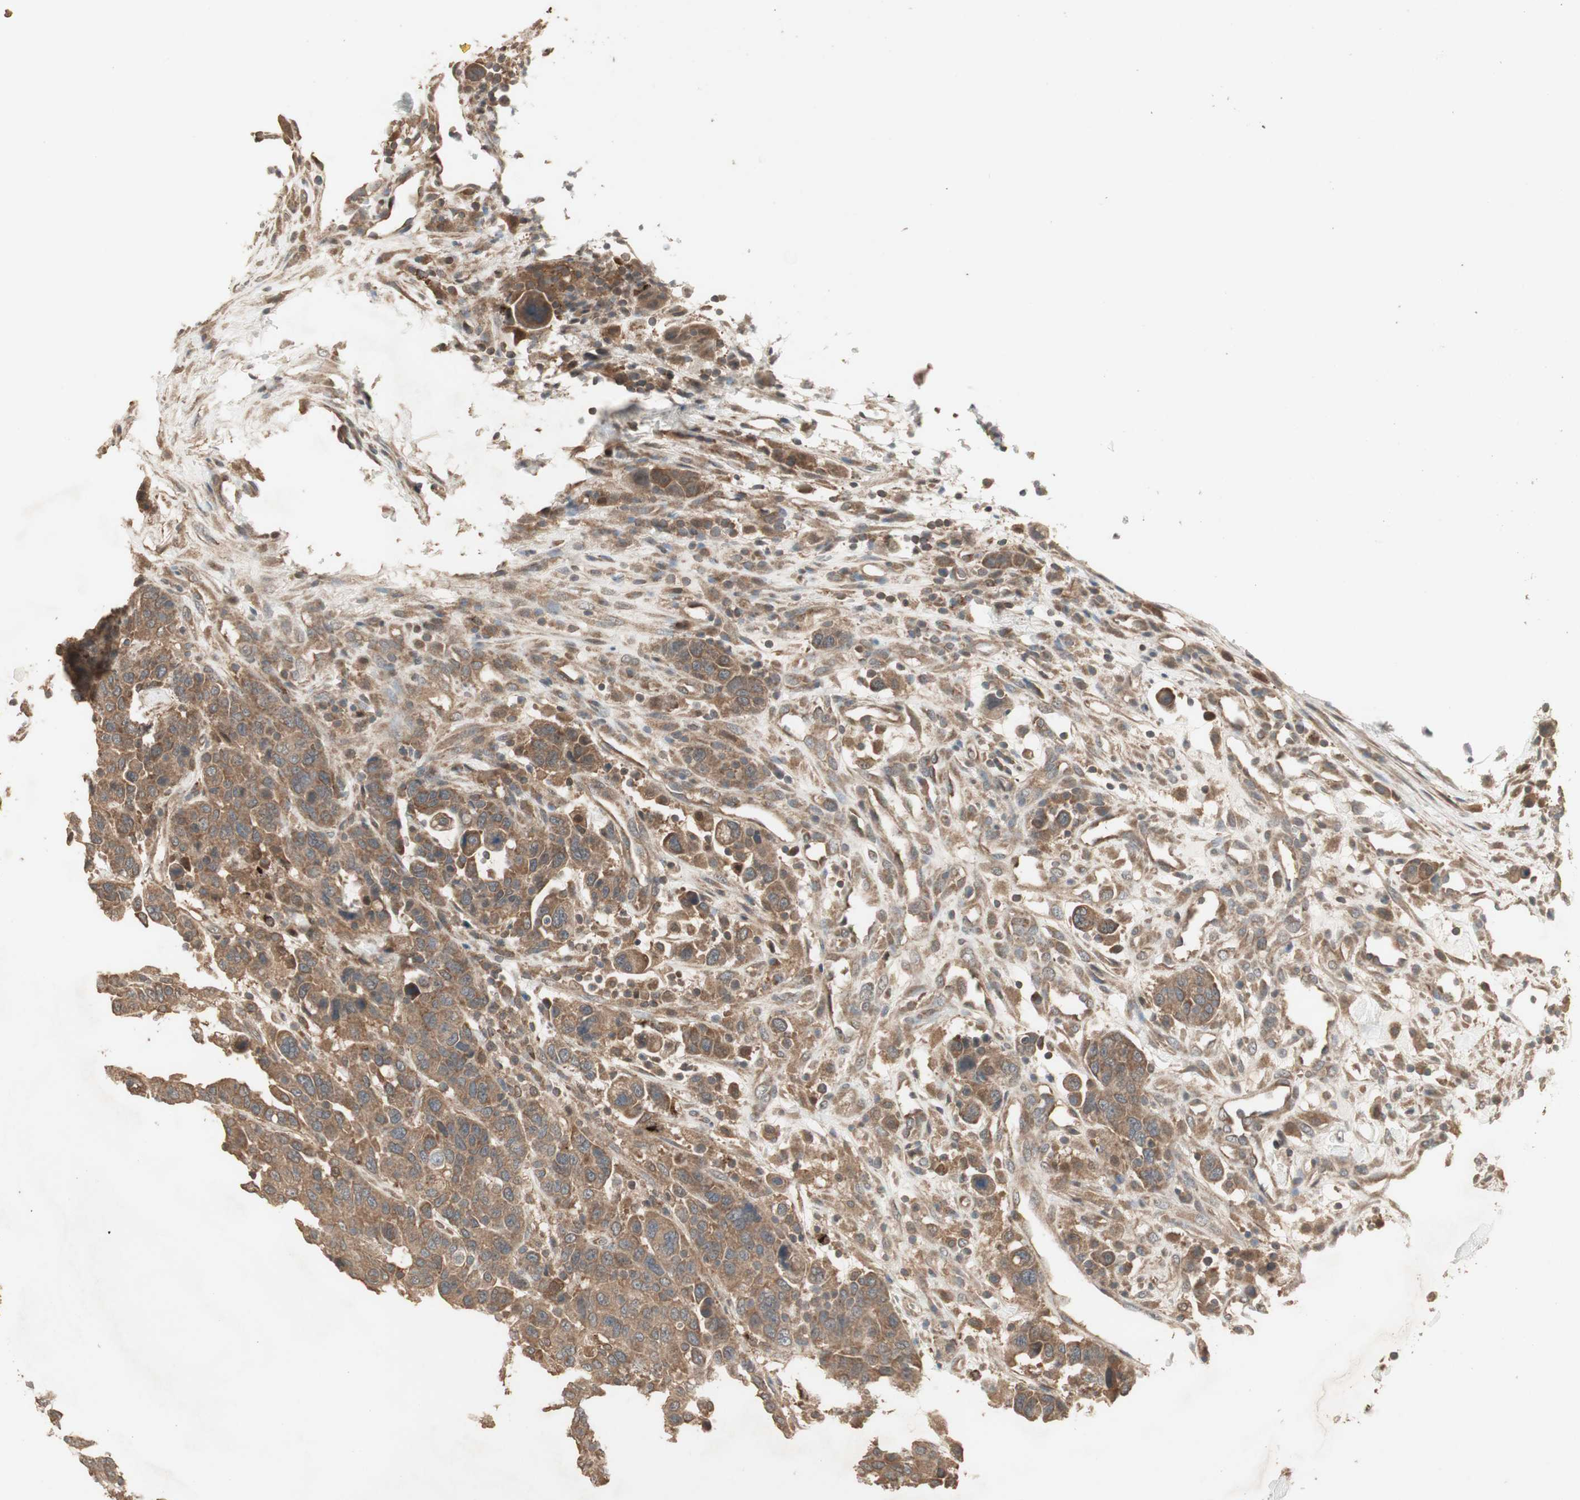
{"staining": {"intensity": "moderate", "quantity": ">75%", "location": "cytoplasmic/membranous"}, "tissue": "breast cancer", "cell_type": "Tumor cells", "image_type": "cancer", "snomed": [{"axis": "morphology", "description": "Duct carcinoma"}, {"axis": "topography", "description": "Breast"}], "caption": "Immunohistochemistry (IHC) staining of intraductal carcinoma (breast), which reveals medium levels of moderate cytoplasmic/membranous staining in about >75% of tumor cells indicating moderate cytoplasmic/membranous protein staining. The staining was performed using DAB (brown) for protein detection and nuclei were counterstained in hematoxylin (blue).", "gene": "UBAC1", "patient": {"sex": "female", "age": 37}}